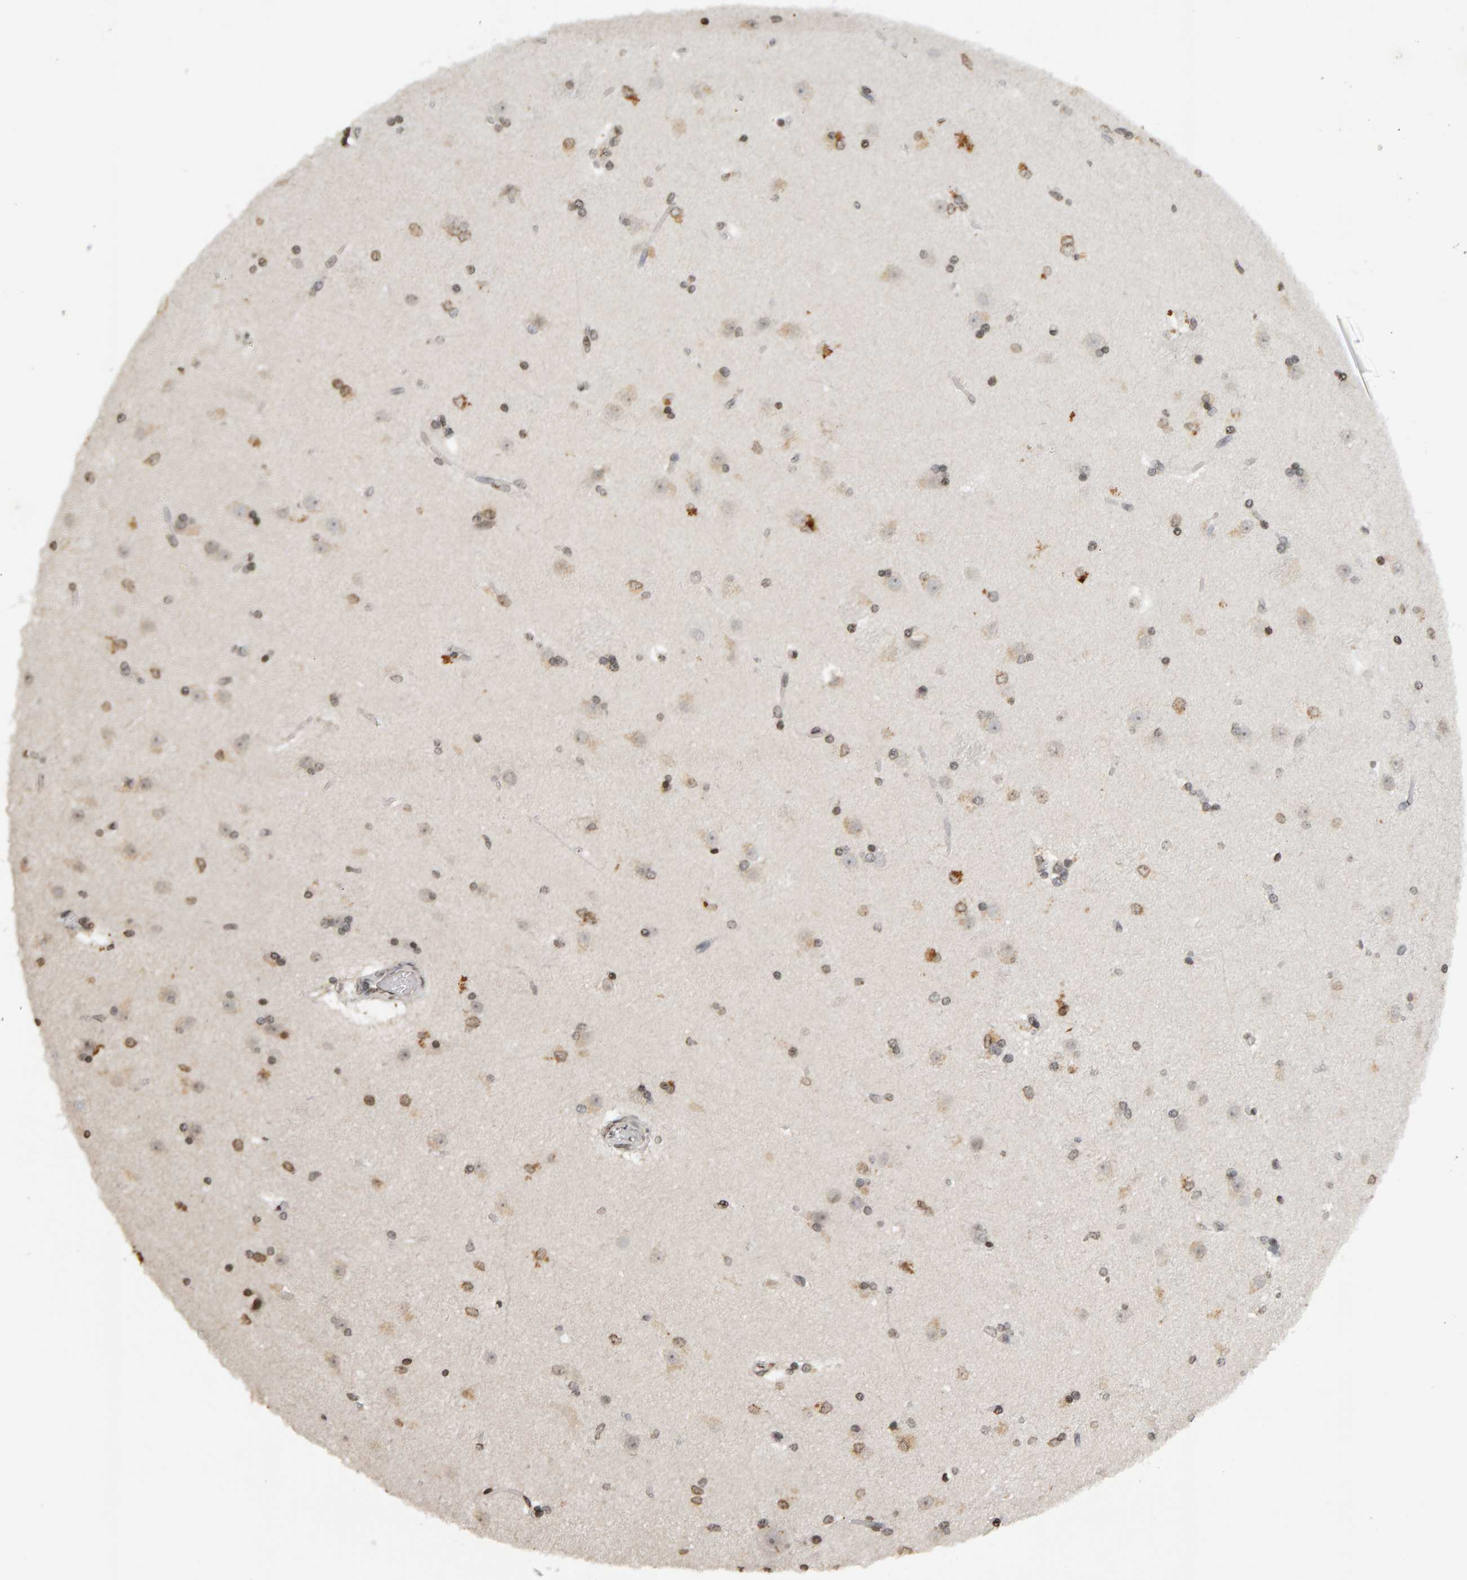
{"staining": {"intensity": "moderate", "quantity": "25%-75%", "location": "cytoplasmic/membranous,nuclear"}, "tissue": "caudate", "cell_type": "Glial cells", "image_type": "normal", "snomed": [{"axis": "morphology", "description": "Normal tissue, NOS"}, {"axis": "topography", "description": "Lateral ventricle wall"}], "caption": "Protein expression analysis of normal human caudate reveals moderate cytoplasmic/membranous,nuclear staining in about 25%-75% of glial cells.", "gene": "TRAM1", "patient": {"sex": "female", "age": 19}}